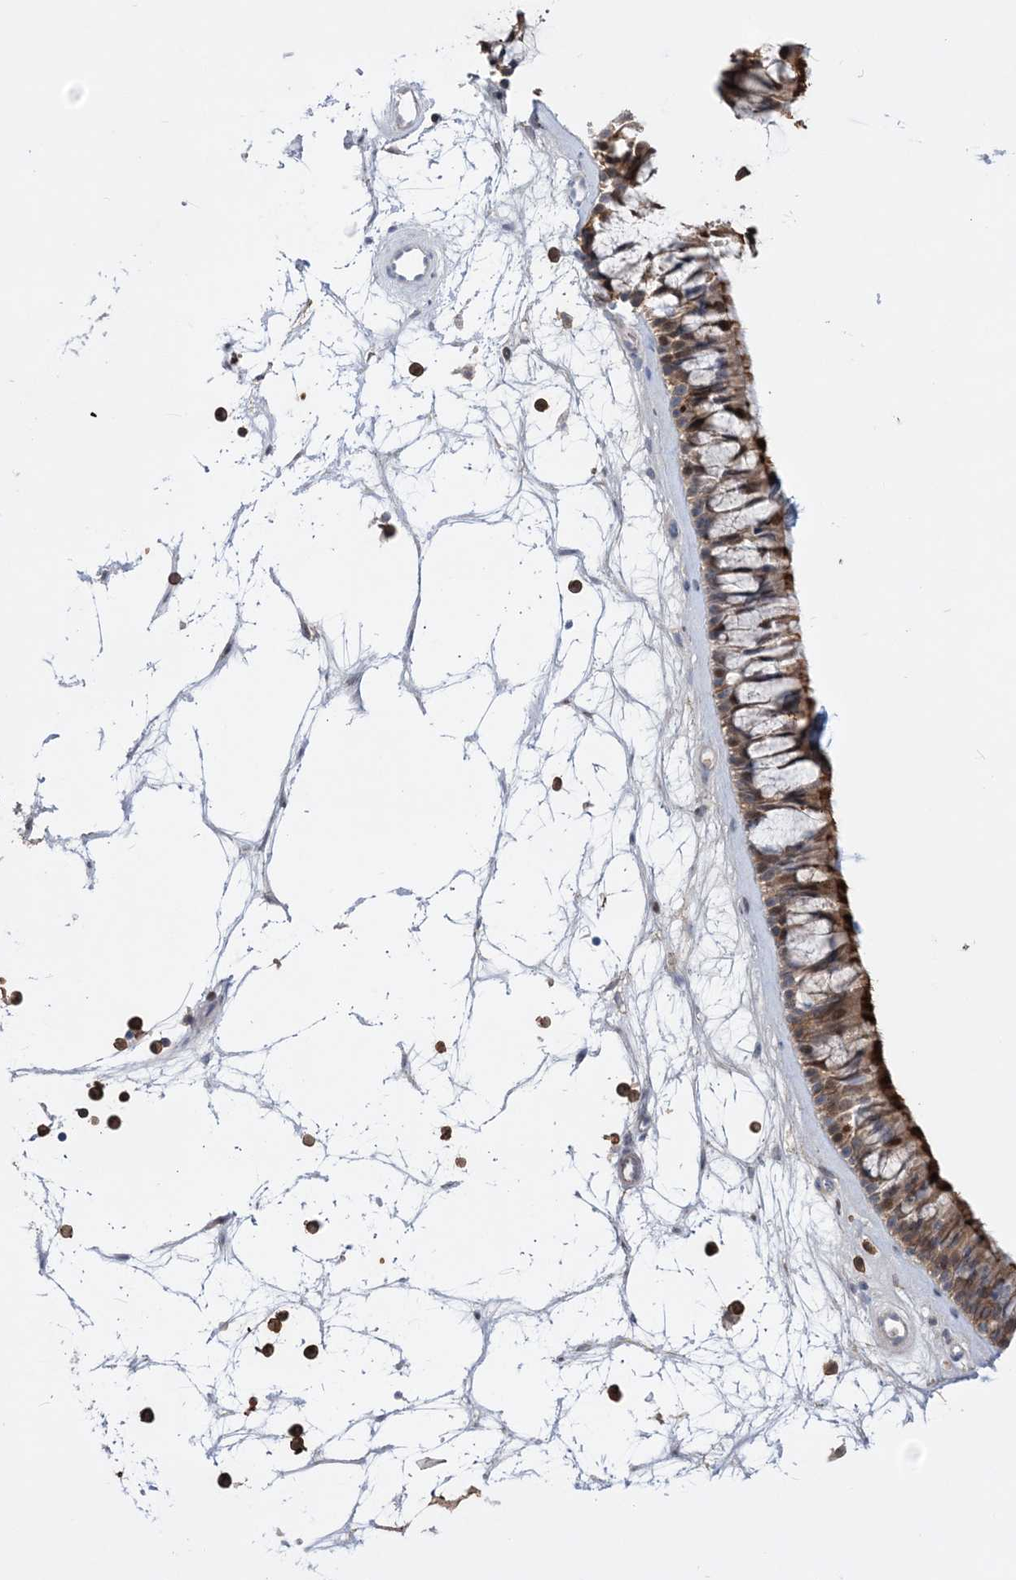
{"staining": {"intensity": "strong", "quantity": "25%-75%", "location": "cytoplasmic/membranous,nuclear"}, "tissue": "nasopharynx", "cell_type": "Respiratory epithelial cells", "image_type": "normal", "snomed": [{"axis": "morphology", "description": "Normal tissue, NOS"}, {"axis": "topography", "description": "Nasopharynx"}], "caption": "Immunohistochemical staining of benign nasopharynx reveals strong cytoplasmic/membranous,nuclear protein staining in about 25%-75% of respiratory epithelial cells. (DAB = brown stain, brightfield microscopy at high magnification).", "gene": "RNPEPL1", "patient": {"sex": "male", "age": 64}}